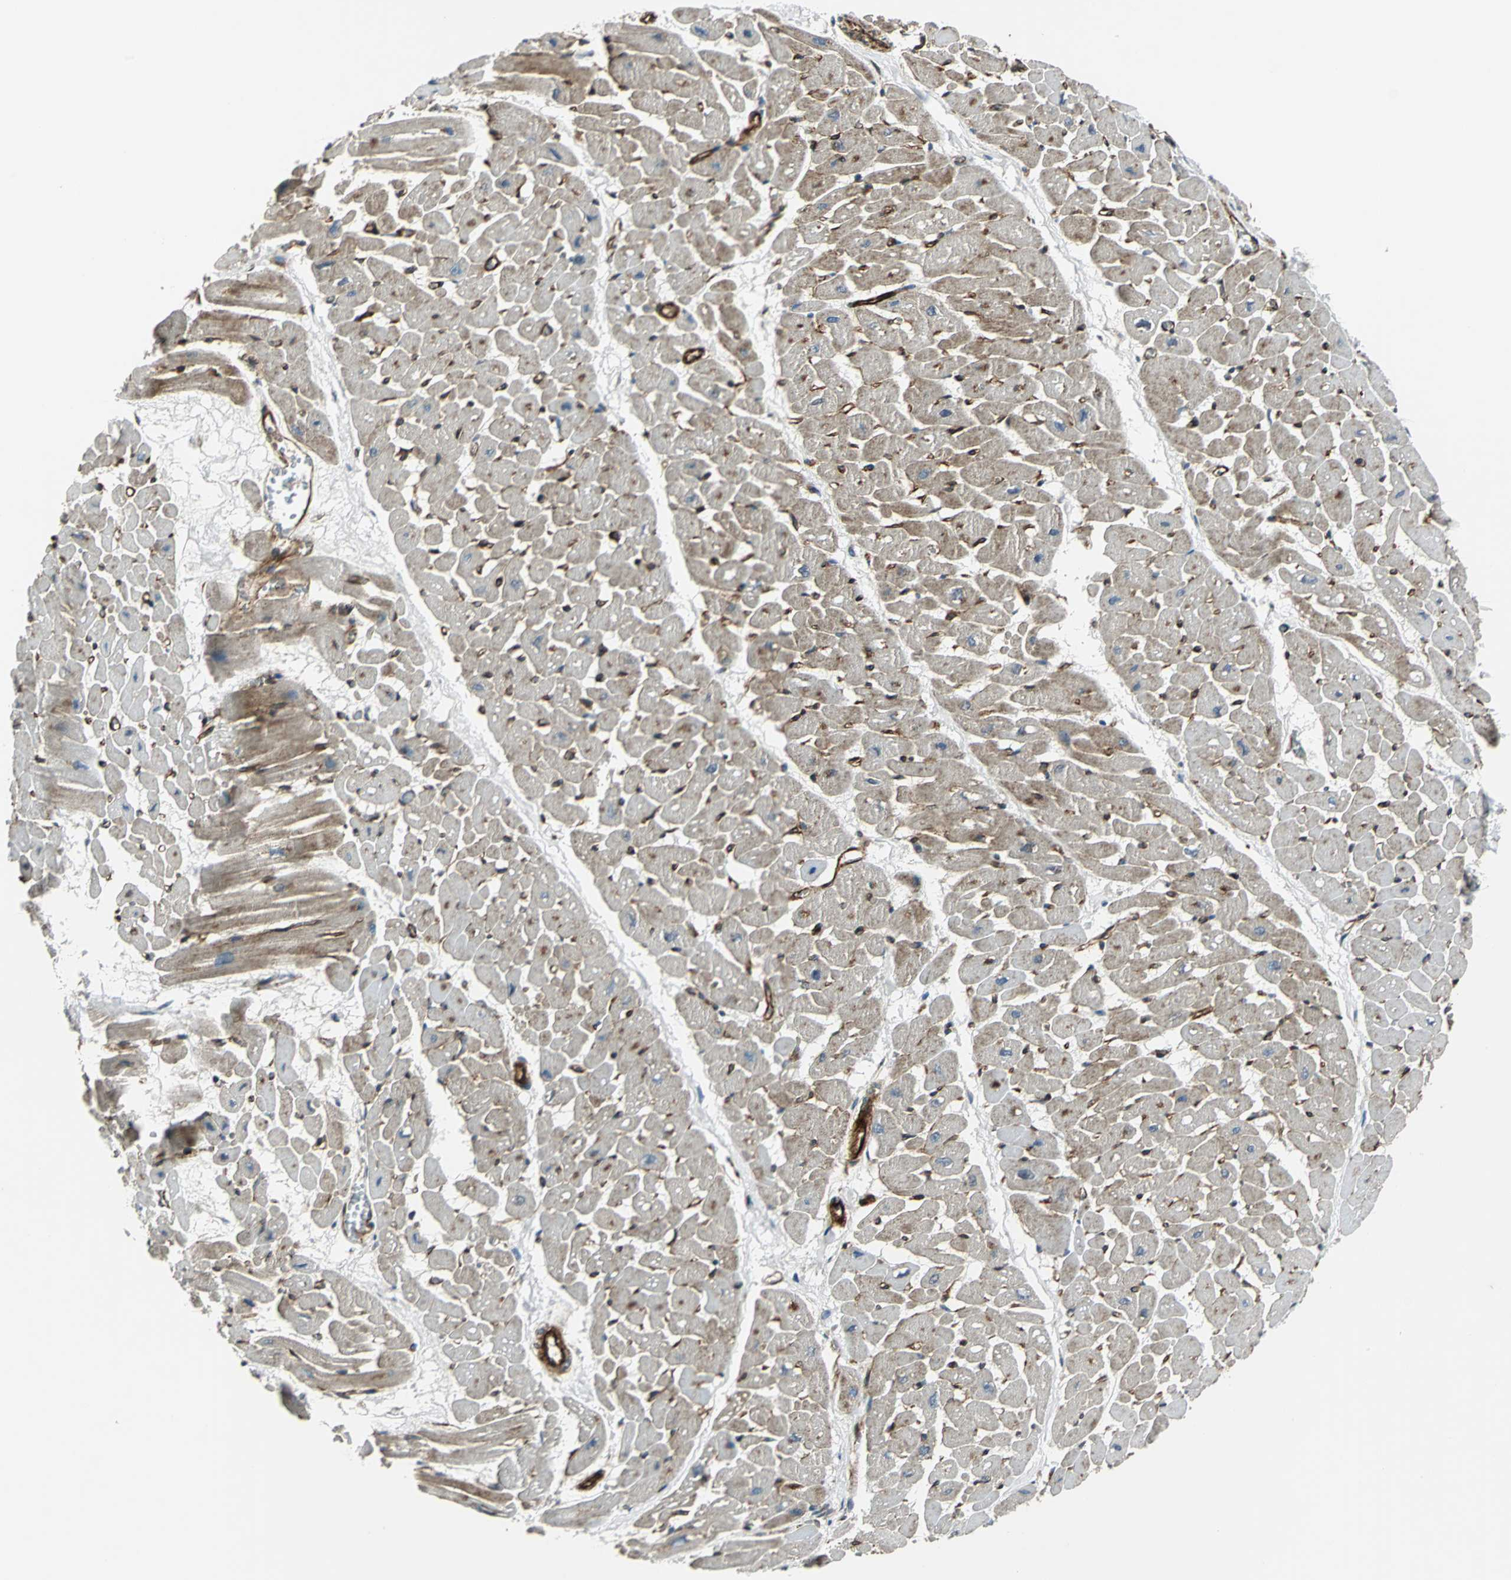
{"staining": {"intensity": "moderate", "quantity": "25%-75%", "location": "cytoplasmic/membranous"}, "tissue": "heart muscle", "cell_type": "Cardiomyocytes", "image_type": "normal", "snomed": [{"axis": "morphology", "description": "Normal tissue, NOS"}, {"axis": "topography", "description": "Heart"}], "caption": "Approximately 25%-75% of cardiomyocytes in benign heart muscle demonstrate moderate cytoplasmic/membranous protein staining as visualized by brown immunohistochemical staining.", "gene": "HTATIP2", "patient": {"sex": "male", "age": 45}}